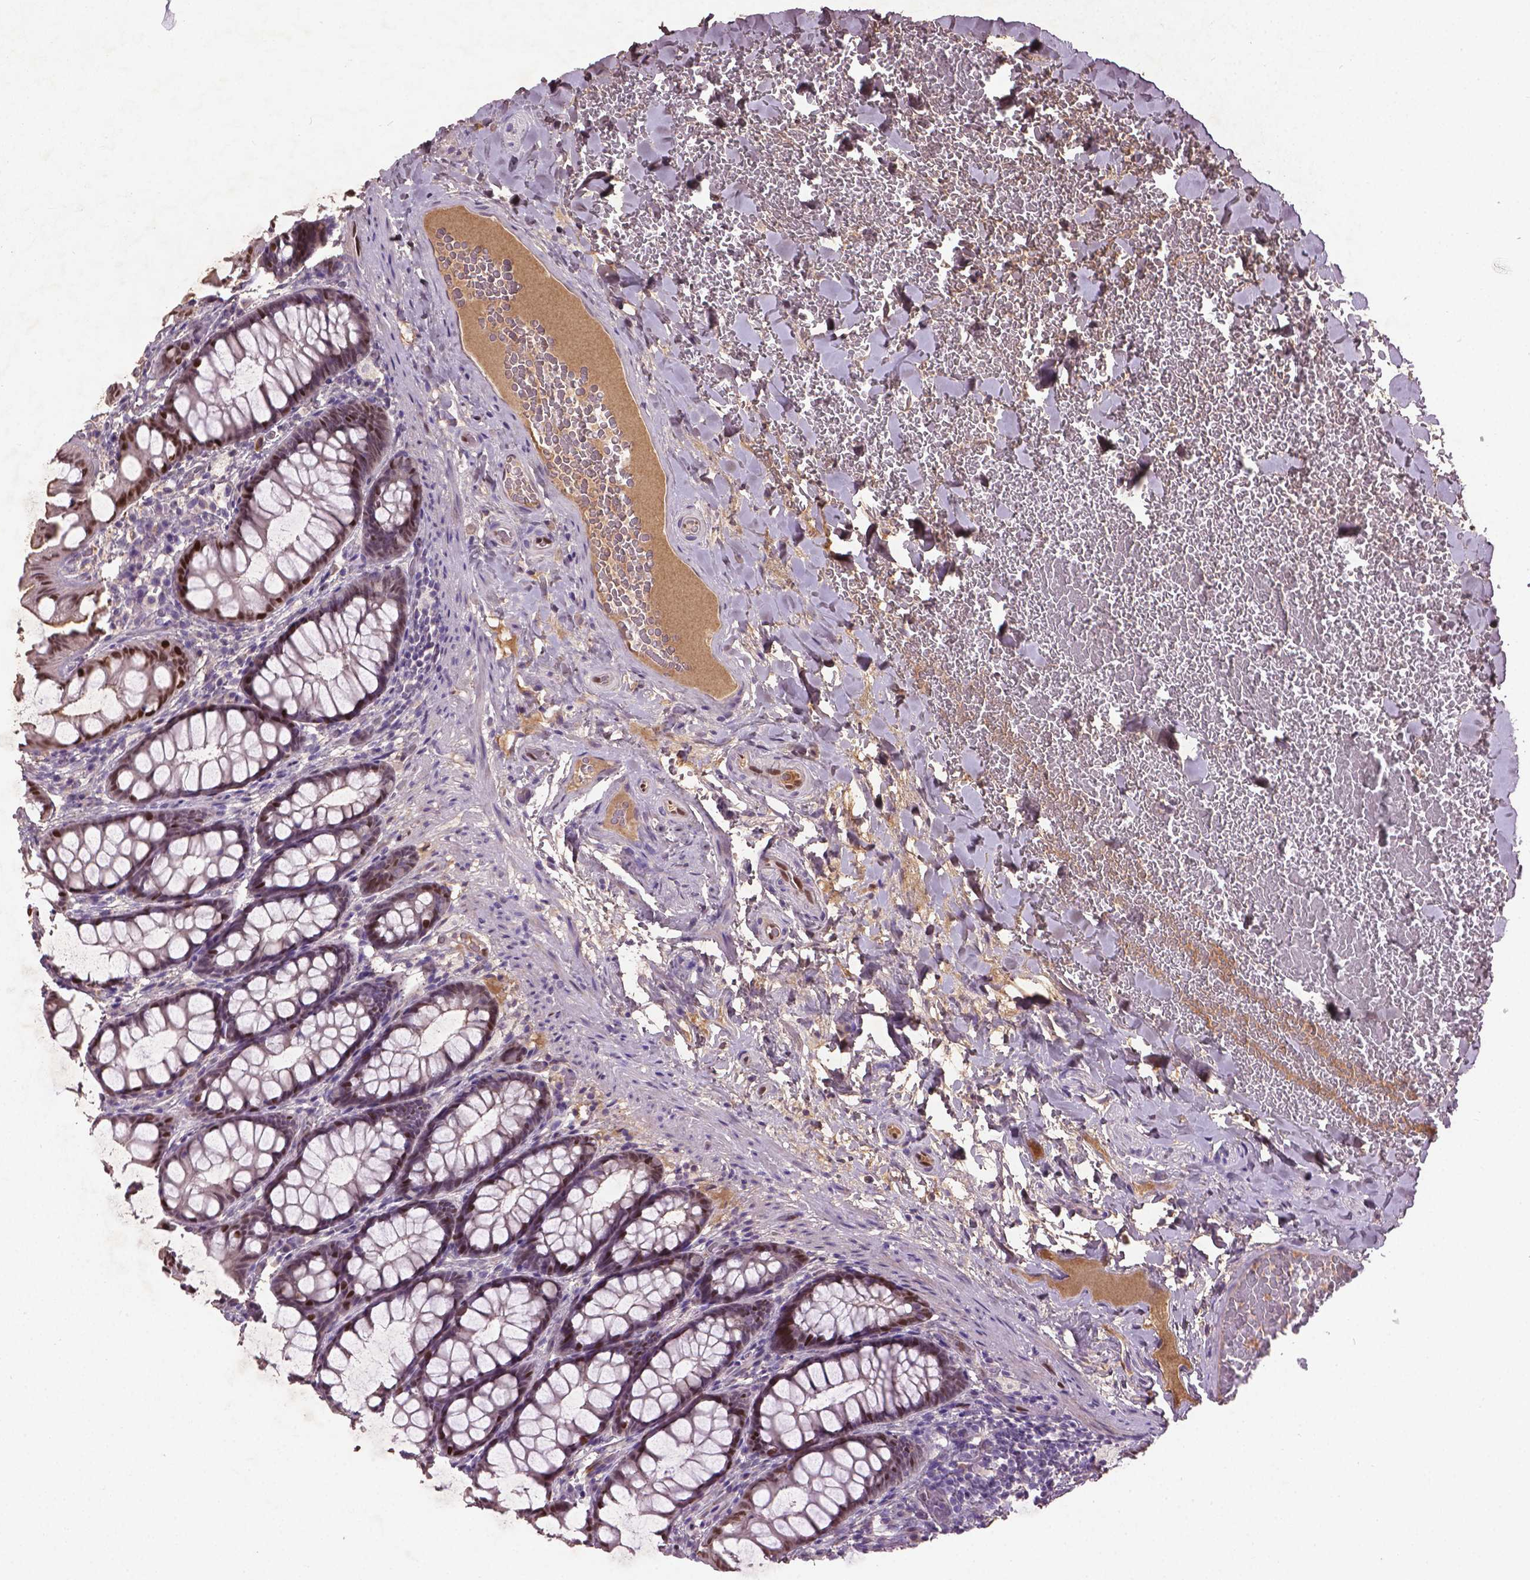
{"staining": {"intensity": "moderate", "quantity": "<25%", "location": "nuclear"}, "tissue": "colon", "cell_type": "Endothelial cells", "image_type": "normal", "snomed": [{"axis": "morphology", "description": "Normal tissue, NOS"}, {"axis": "topography", "description": "Colon"}], "caption": "Brown immunohistochemical staining in benign colon reveals moderate nuclear staining in approximately <25% of endothelial cells.", "gene": "SOX17", "patient": {"sex": "male", "age": 47}}